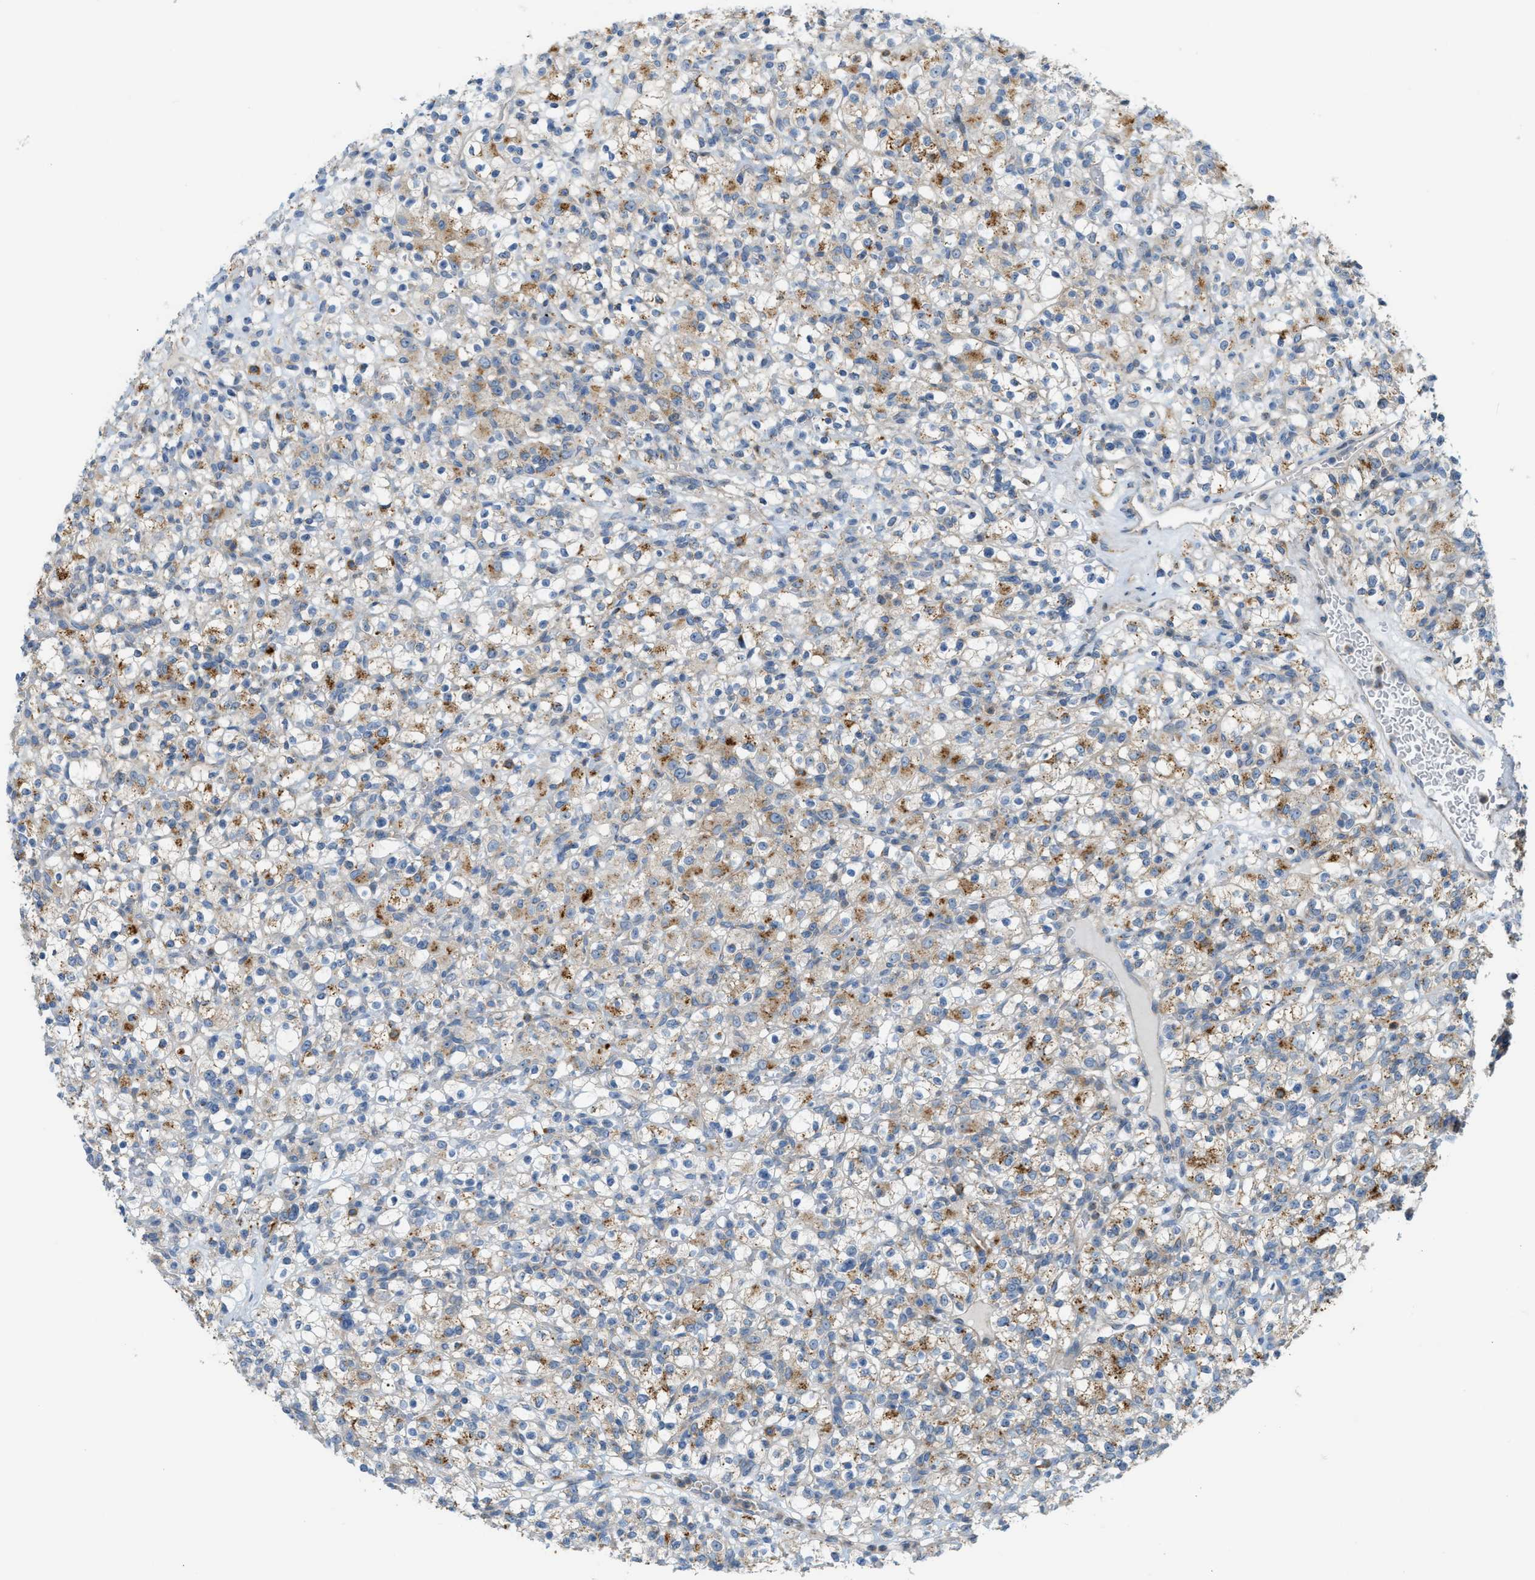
{"staining": {"intensity": "moderate", "quantity": "25%-75%", "location": "cytoplasmic/membranous"}, "tissue": "renal cancer", "cell_type": "Tumor cells", "image_type": "cancer", "snomed": [{"axis": "morphology", "description": "Normal tissue, NOS"}, {"axis": "morphology", "description": "Adenocarcinoma, NOS"}, {"axis": "topography", "description": "Kidney"}], "caption": "This image exhibits renal adenocarcinoma stained with IHC to label a protein in brown. The cytoplasmic/membranous of tumor cells show moderate positivity for the protein. Nuclei are counter-stained blue.", "gene": "LMBRD1", "patient": {"sex": "female", "age": 72}}